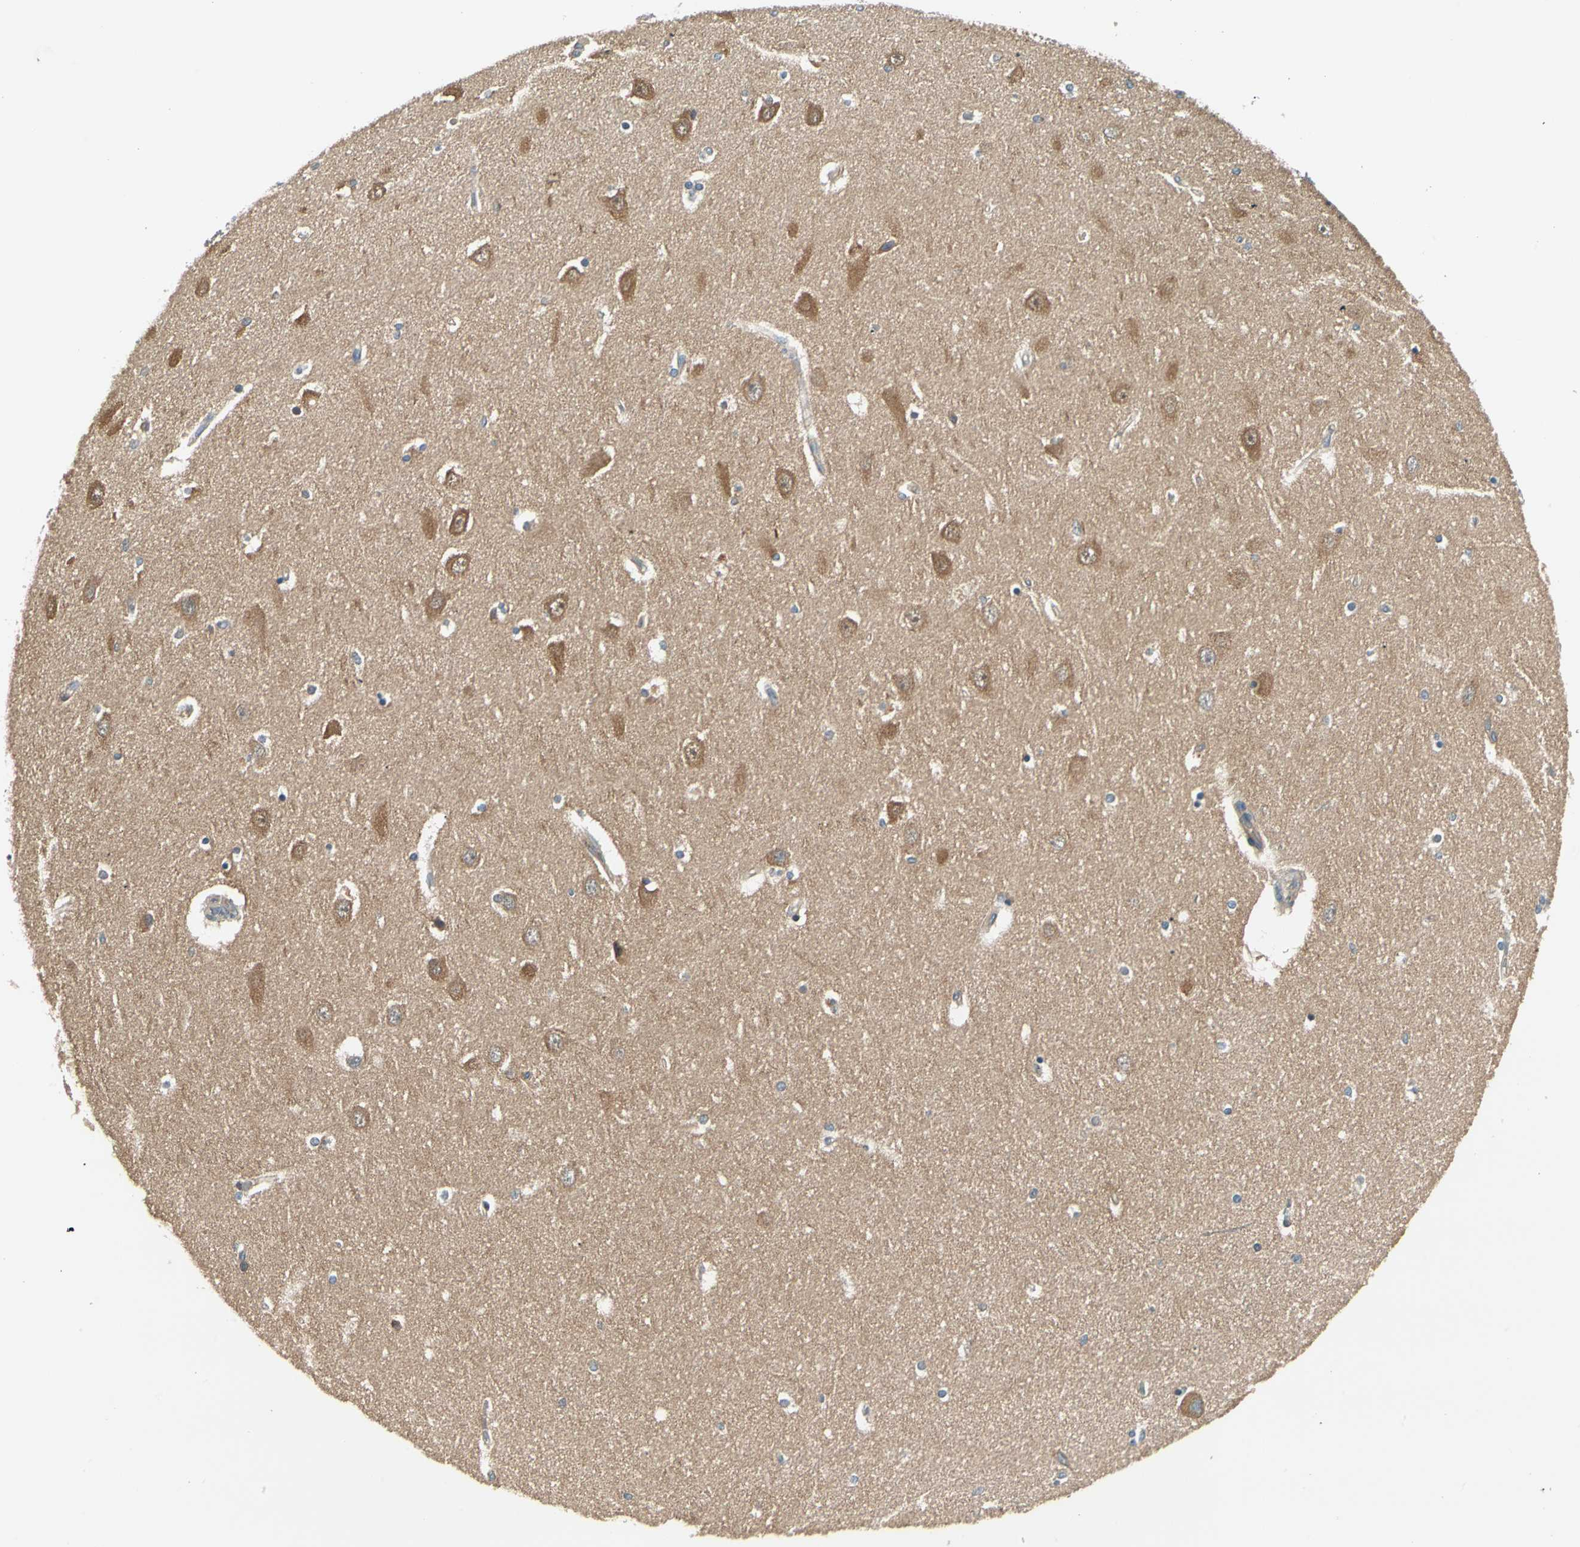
{"staining": {"intensity": "weak", "quantity": "<25%", "location": "cytoplasmic/membranous"}, "tissue": "hippocampus", "cell_type": "Glial cells", "image_type": "normal", "snomed": [{"axis": "morphology", "description": "Normal tissue, NOS"}, {"axis": "topography", "description": "Hippocampus"}], "caption": "The image demonstrates no significant positivity in glial cells of hippocampus.", "gene": "ROCK2", "patient": {"sex": "female", "age": 54}}